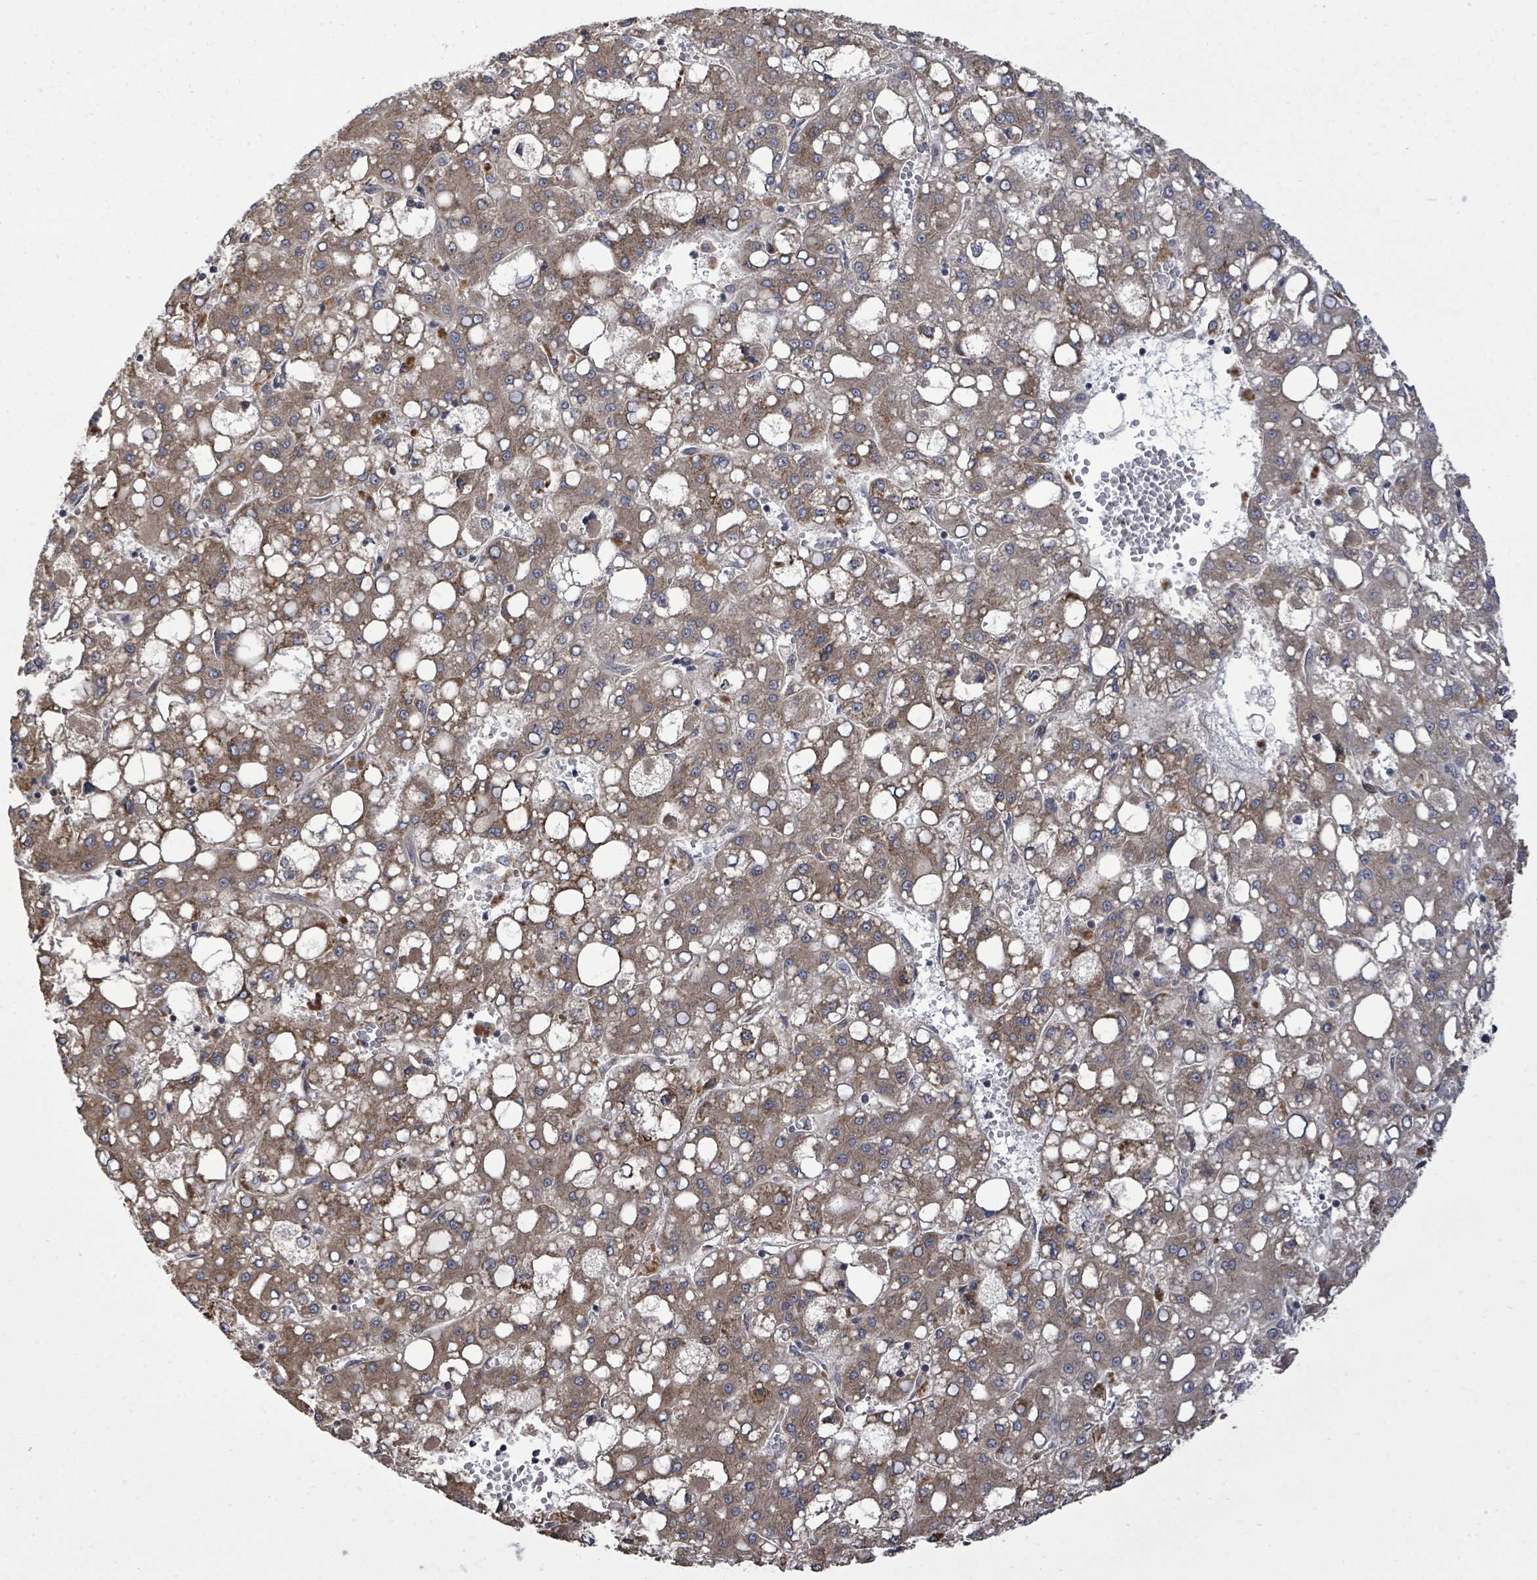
{"staining": {"intensity": "moderate", "quantity": ">75%", "location": "cytoplasmic/membranous"}, "tissue": "liver cancer", "cell_type": "Tumor cells", "image_type": "cancer", "snomed": [{"axis": "morphology", "description": "Carcinoma, Hepatocellular, NOS"}, {"axis": "topography", "description": "Liver"}], "caption": "Human liver hepatocellular carcinoma stained for a protein (brown) exhibits moderate cytoplasmic/membranous positive staining in about >75% of tumor cells.", "gene": "KRTAP27-1", "patient": {"sex": "male", "age": 65}}